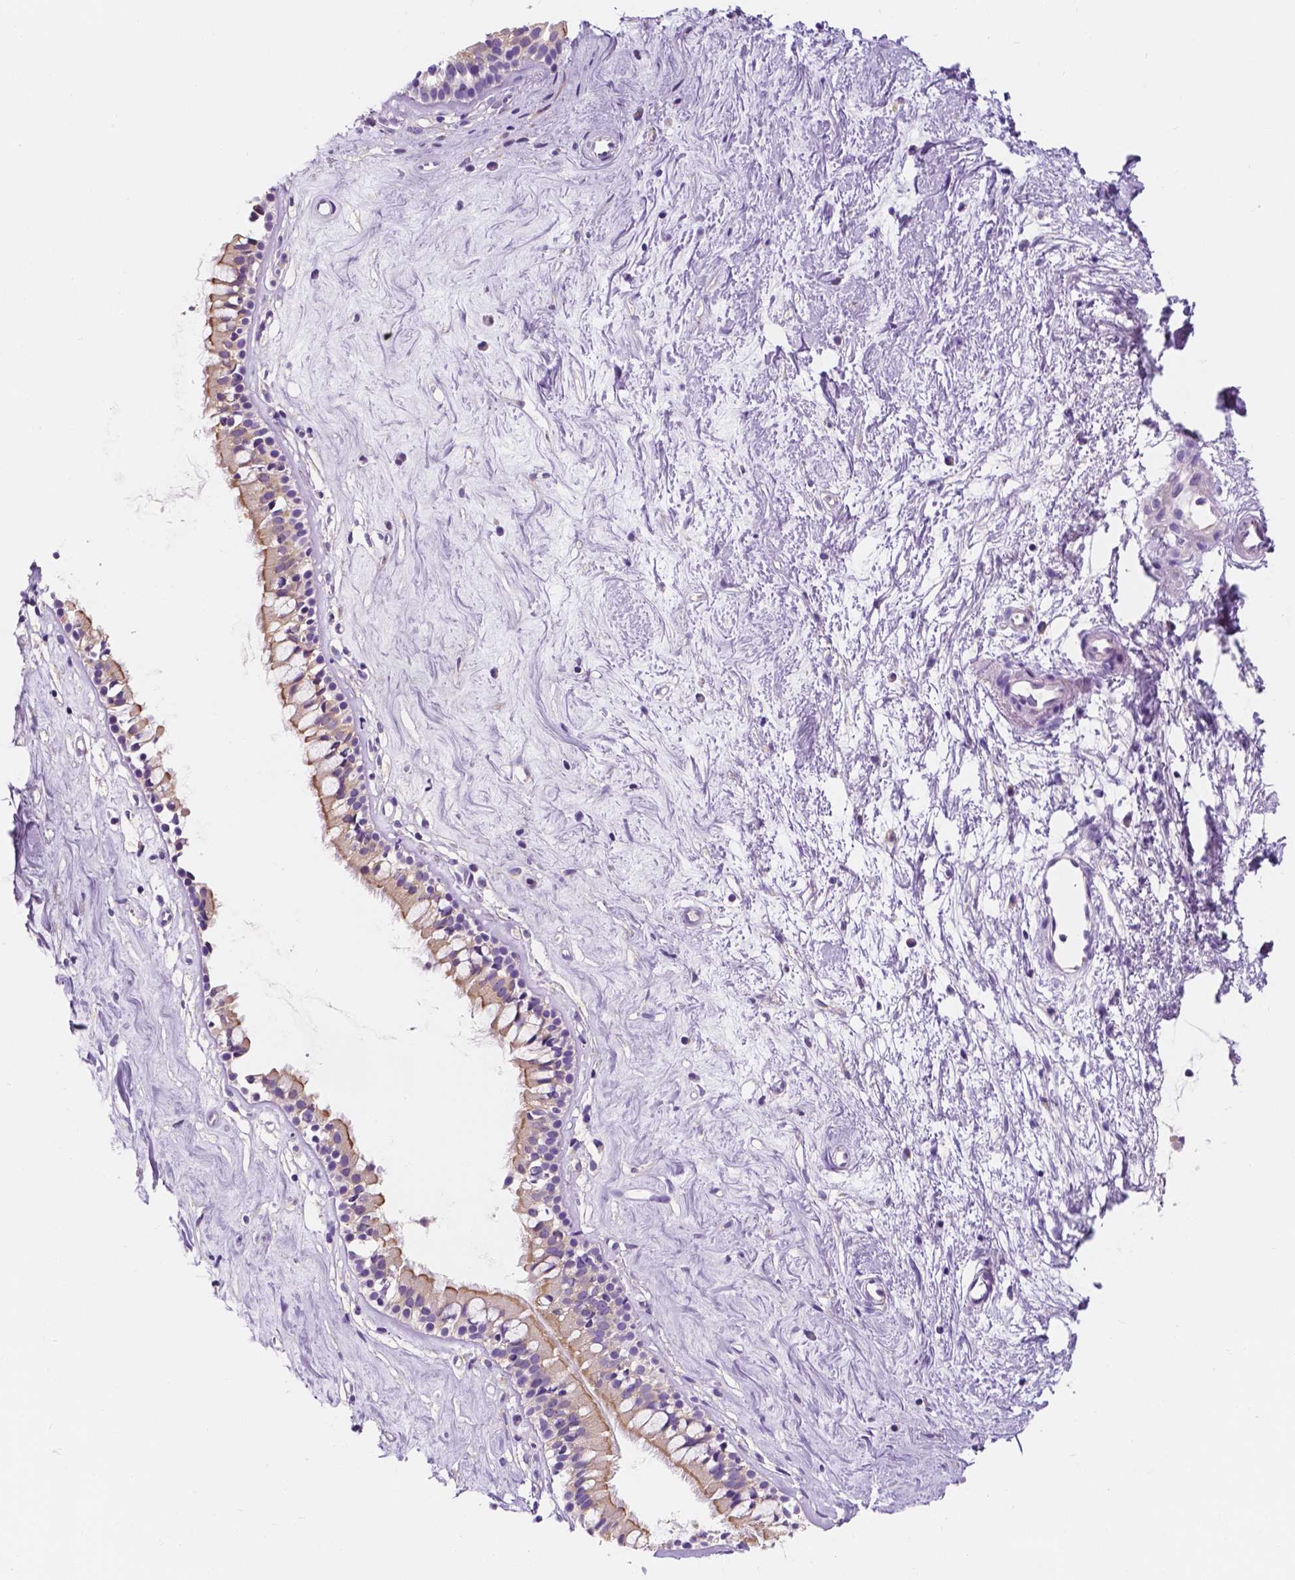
{"staining": {"intensity": "weak", "quantity": ">75%", "location": "cytoplasmic/membranous"}, "tissue": "nasopharynx", "cell_type": "Respiratory epithelial cells", "image_type": "normal", "snomed": [{"axis": "morphology", "description": "Normal tissue, NOS"}, {"axis": "topography", "description": "Nasopharynx"}], "caption": "Immunohistochemical staining of normal human nasopharynx reveals >75% levels of weak cytoplasmic/membranous protein positivity in about >75% of respiratory epithelial cells.", "gene": "SIRT2", "patient": {"sex": "female", "age": 52}}